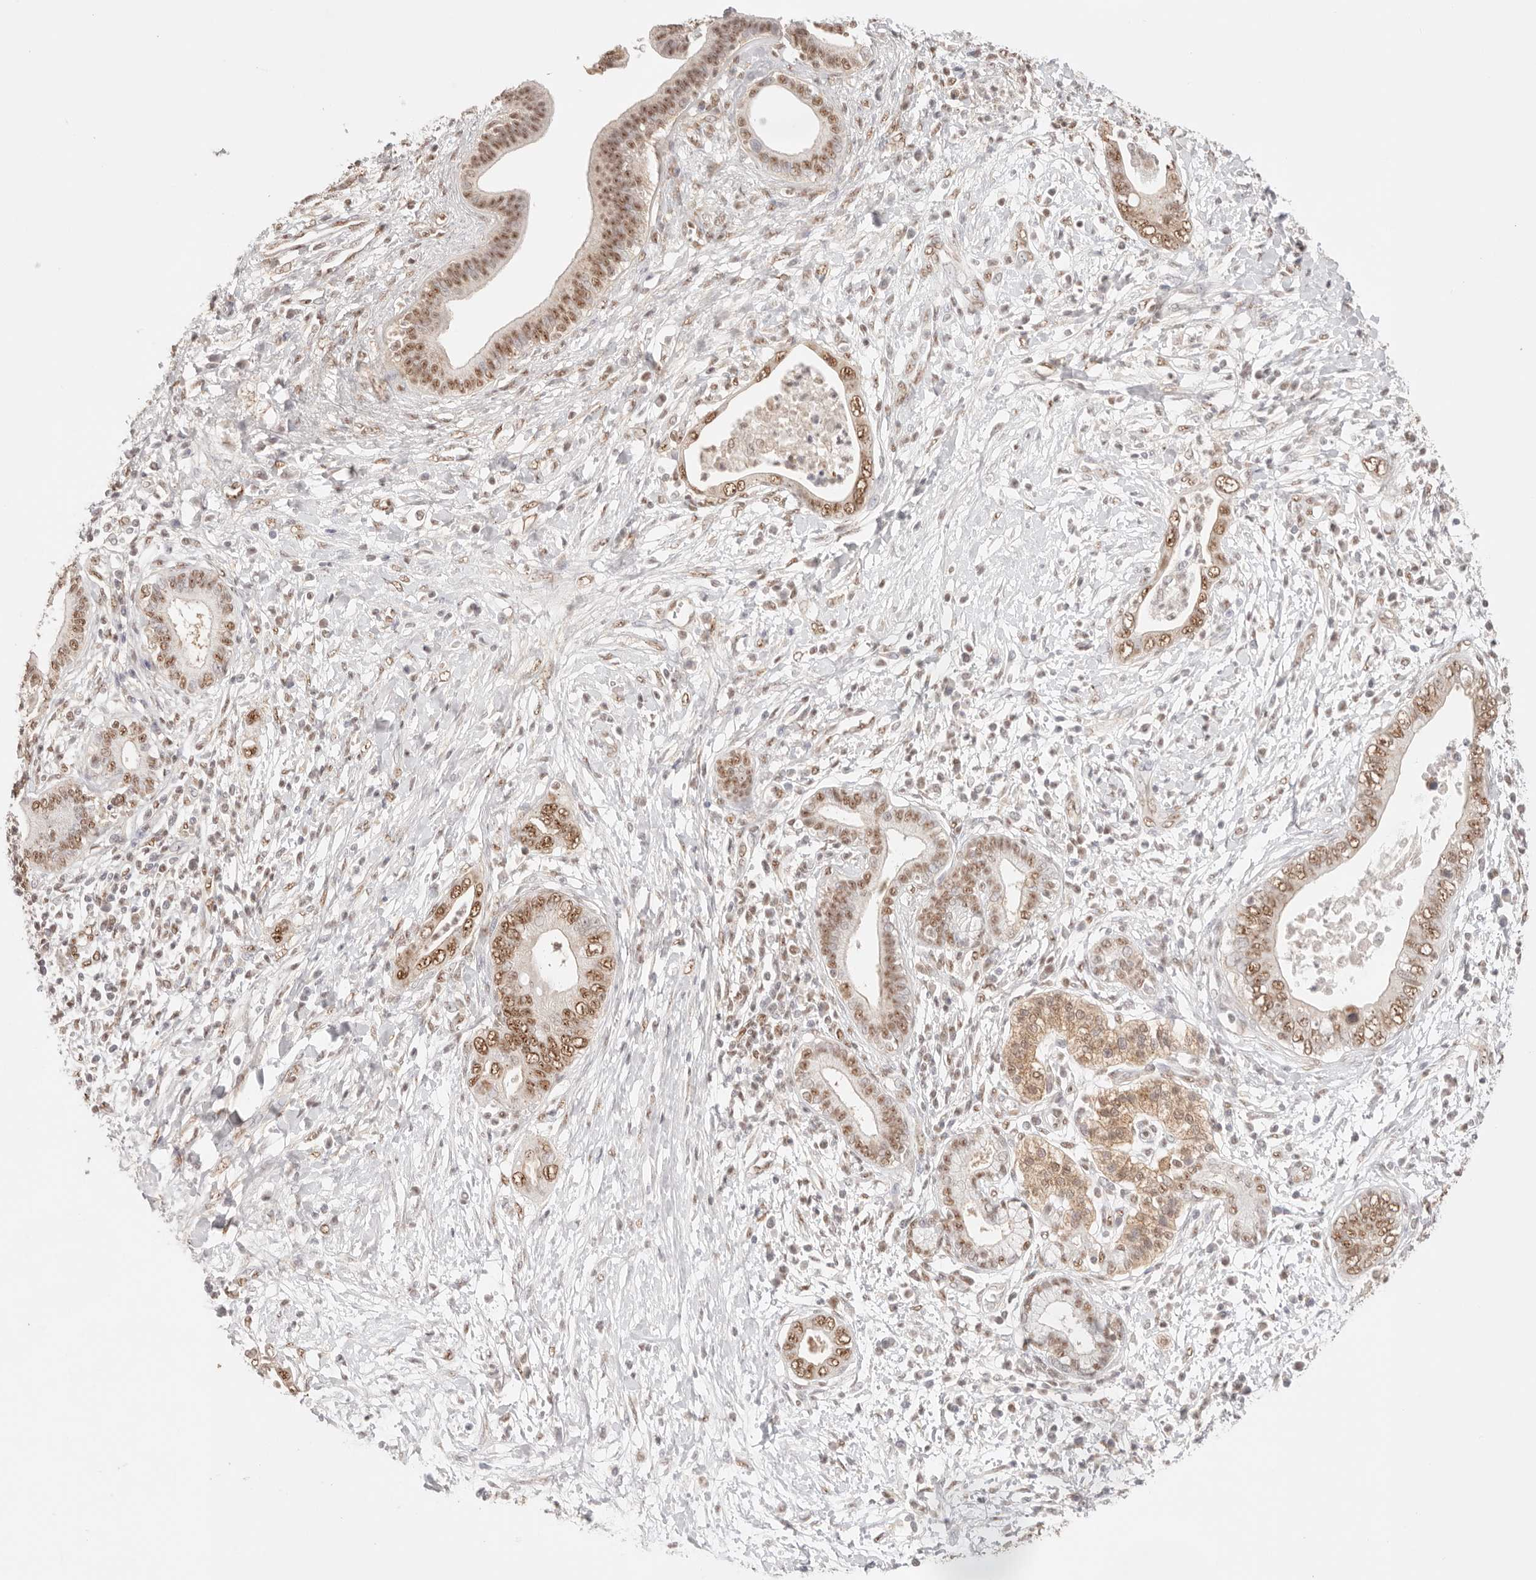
{"staining": {"intensity": "moderate", "quantity": ">75%", "location": "nuclear"}, "tissue": "pancreatic cancer", "cell_type": "Tumor cells", "image_type": "cancer", "snomed": [{"axis": "morphology", "description": "Adenocarcinoma, NOS"}, {"axis": "topography", "description": "Pancreas"}], "caption": "Moderate nuclear protein positivity is seen in about >75% of tumor cells in pancreatic adenocarcinoma.", "gene": "IL1R2", "patient": {"sex": "male", "age": 75}}